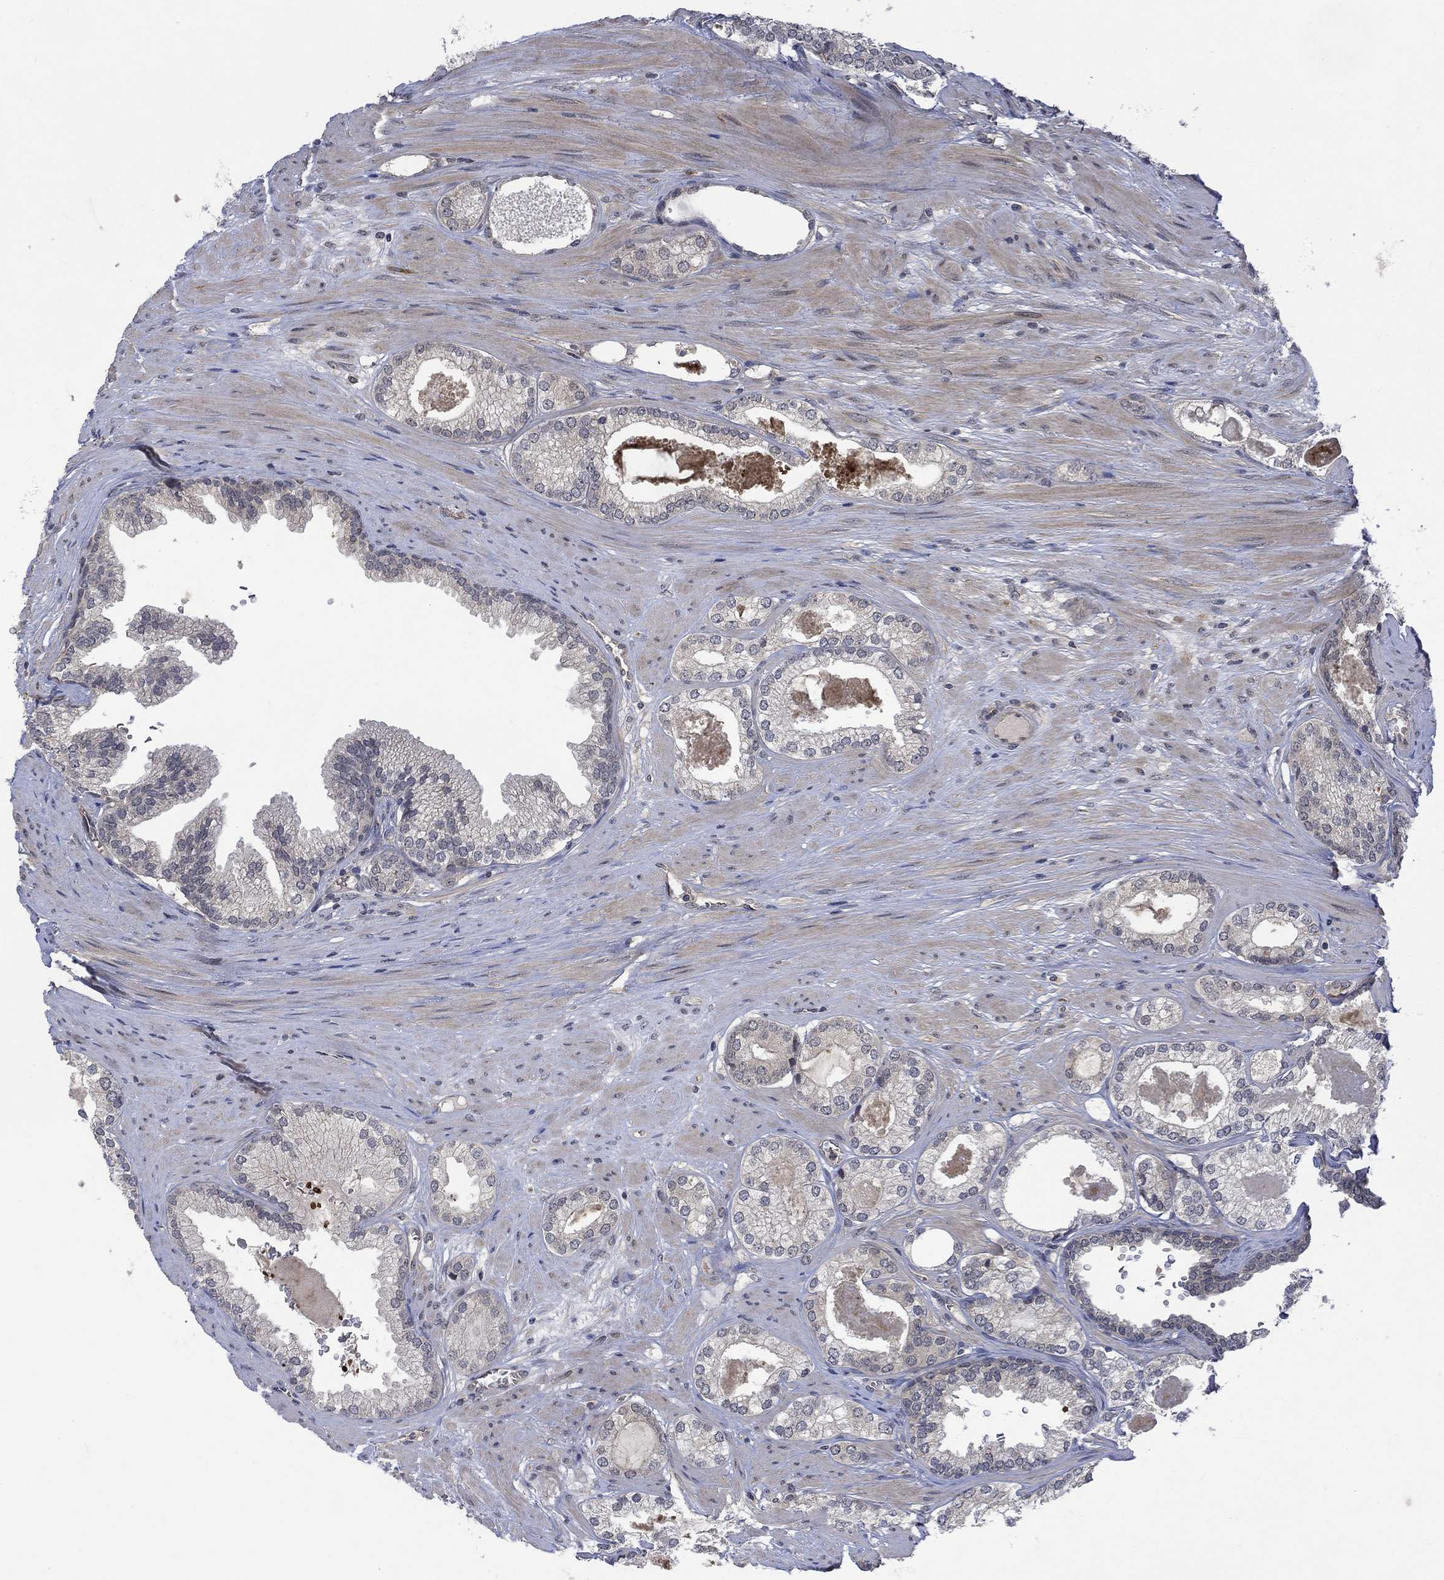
{"staining": {"intensity": "negative", "quantity": "none", "location": "none"}, "tissue": "prostate cancer", "cell_type": "Tumor cells", "image_type": "cancer", "snomed": [{"axis": "morphology", "description": "Adenocarcinoma, High grade"}, {"axis": "topography", "description": "Prostate and seminal vesicle, NOS"}], "caption": "The micrograph reveals no staining of tumor cells in high-grade adenocarcinoma (prostate).", "gene": "GRIN2D", "patient": {"sex": "male", "age": 62}}